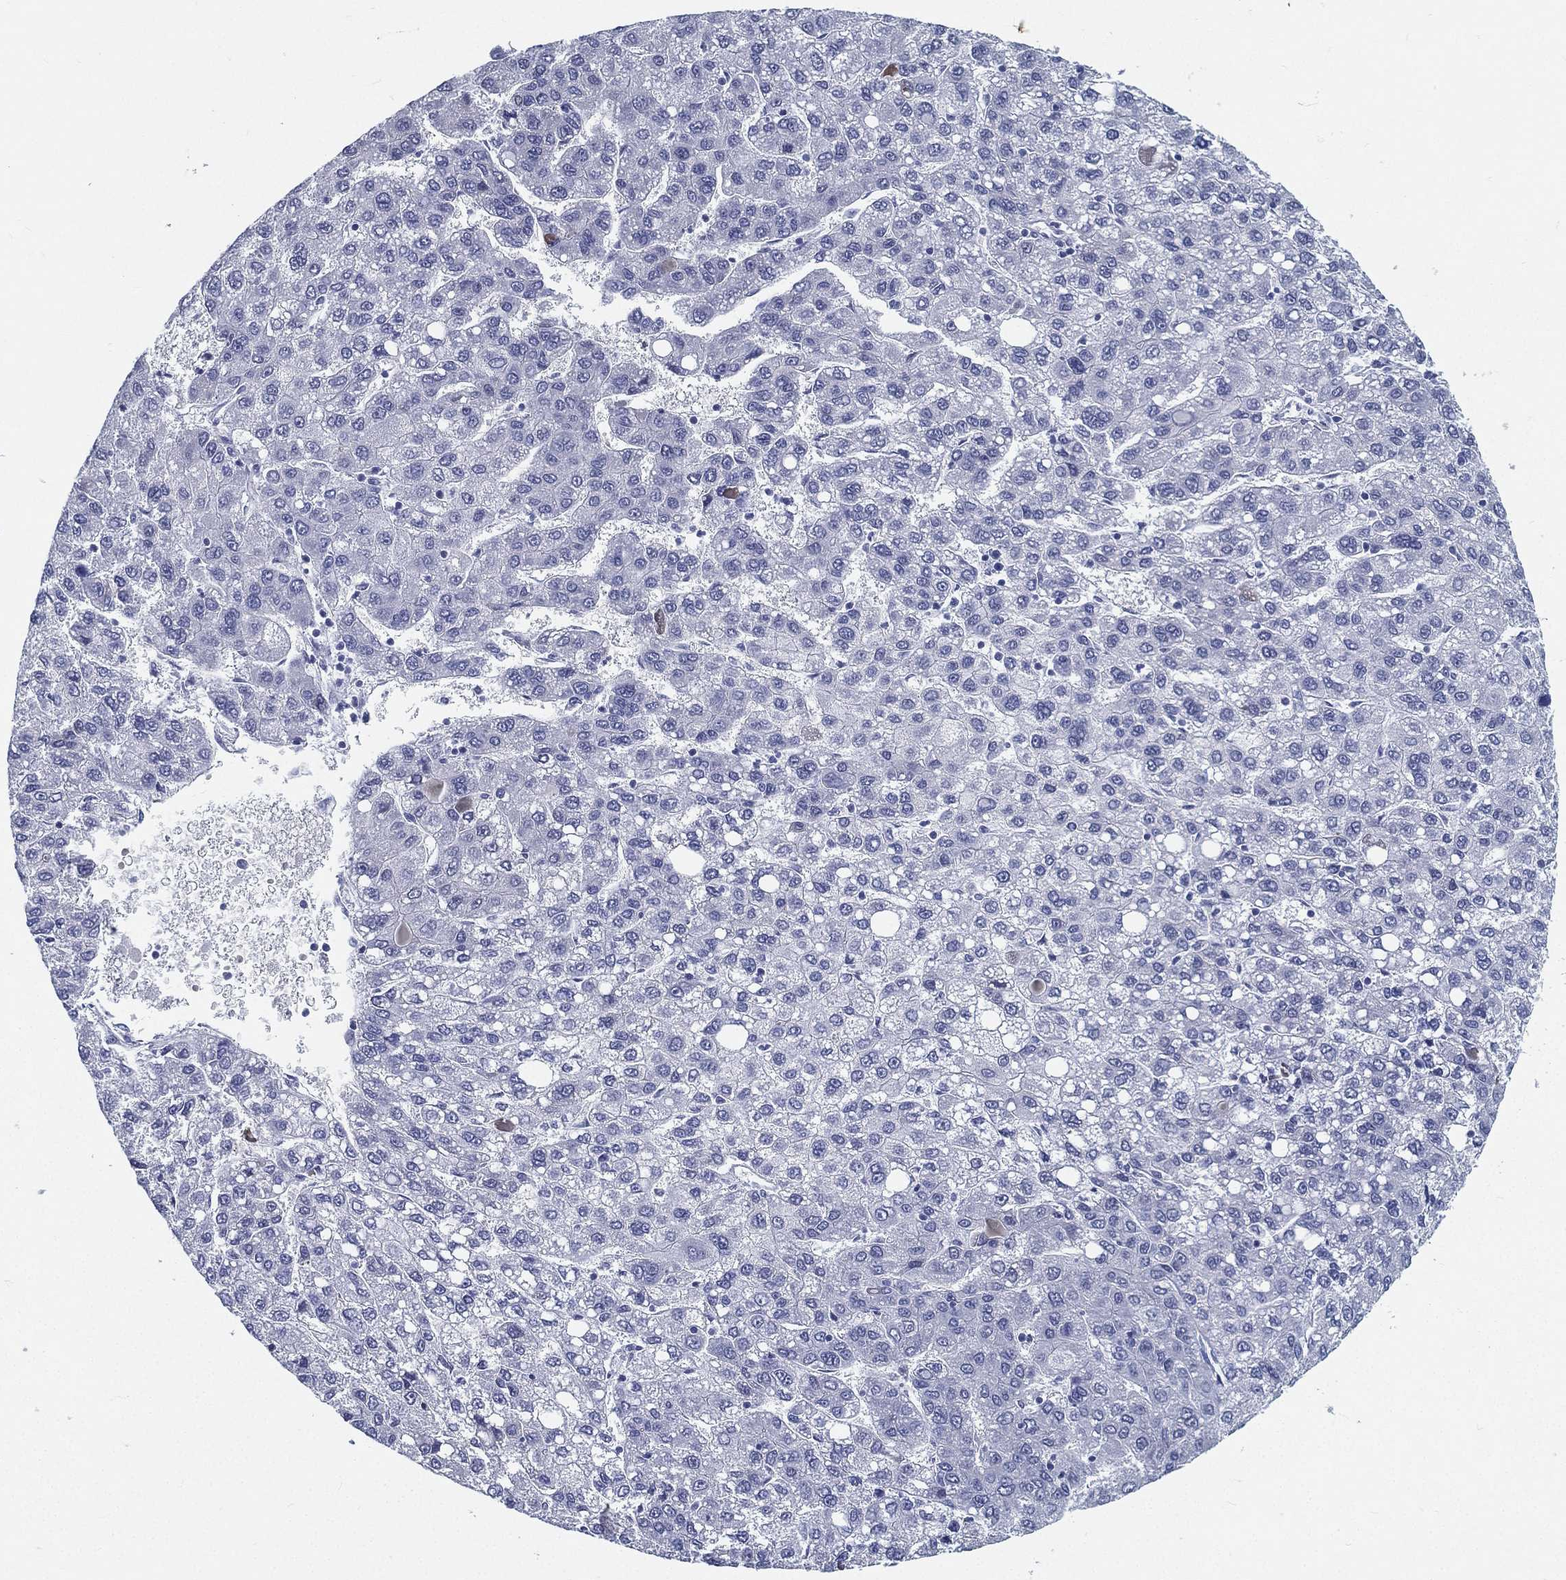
{"staining": {"intensity": "negative", "quantity": "none", "location": "none"}, "tissue": "liver cancer", "cell_type": "Tumor cells", "image_type": "cancer", "snomed": [{"axis": "morphology", "description": "Carcinoma, Hepatocellular, NOS"}, {"axis": "topography", "description": "Liver"}], "caption": "An IHC micrograph of hepatocellular carcinoma (liver) is shown. There is no staining in tumor cells of hepatocellular carcinoma (liver). Nuclei are stained in blue.", "gene": "ATP1B2", "patient": {"sex": "female", "age": 82}}